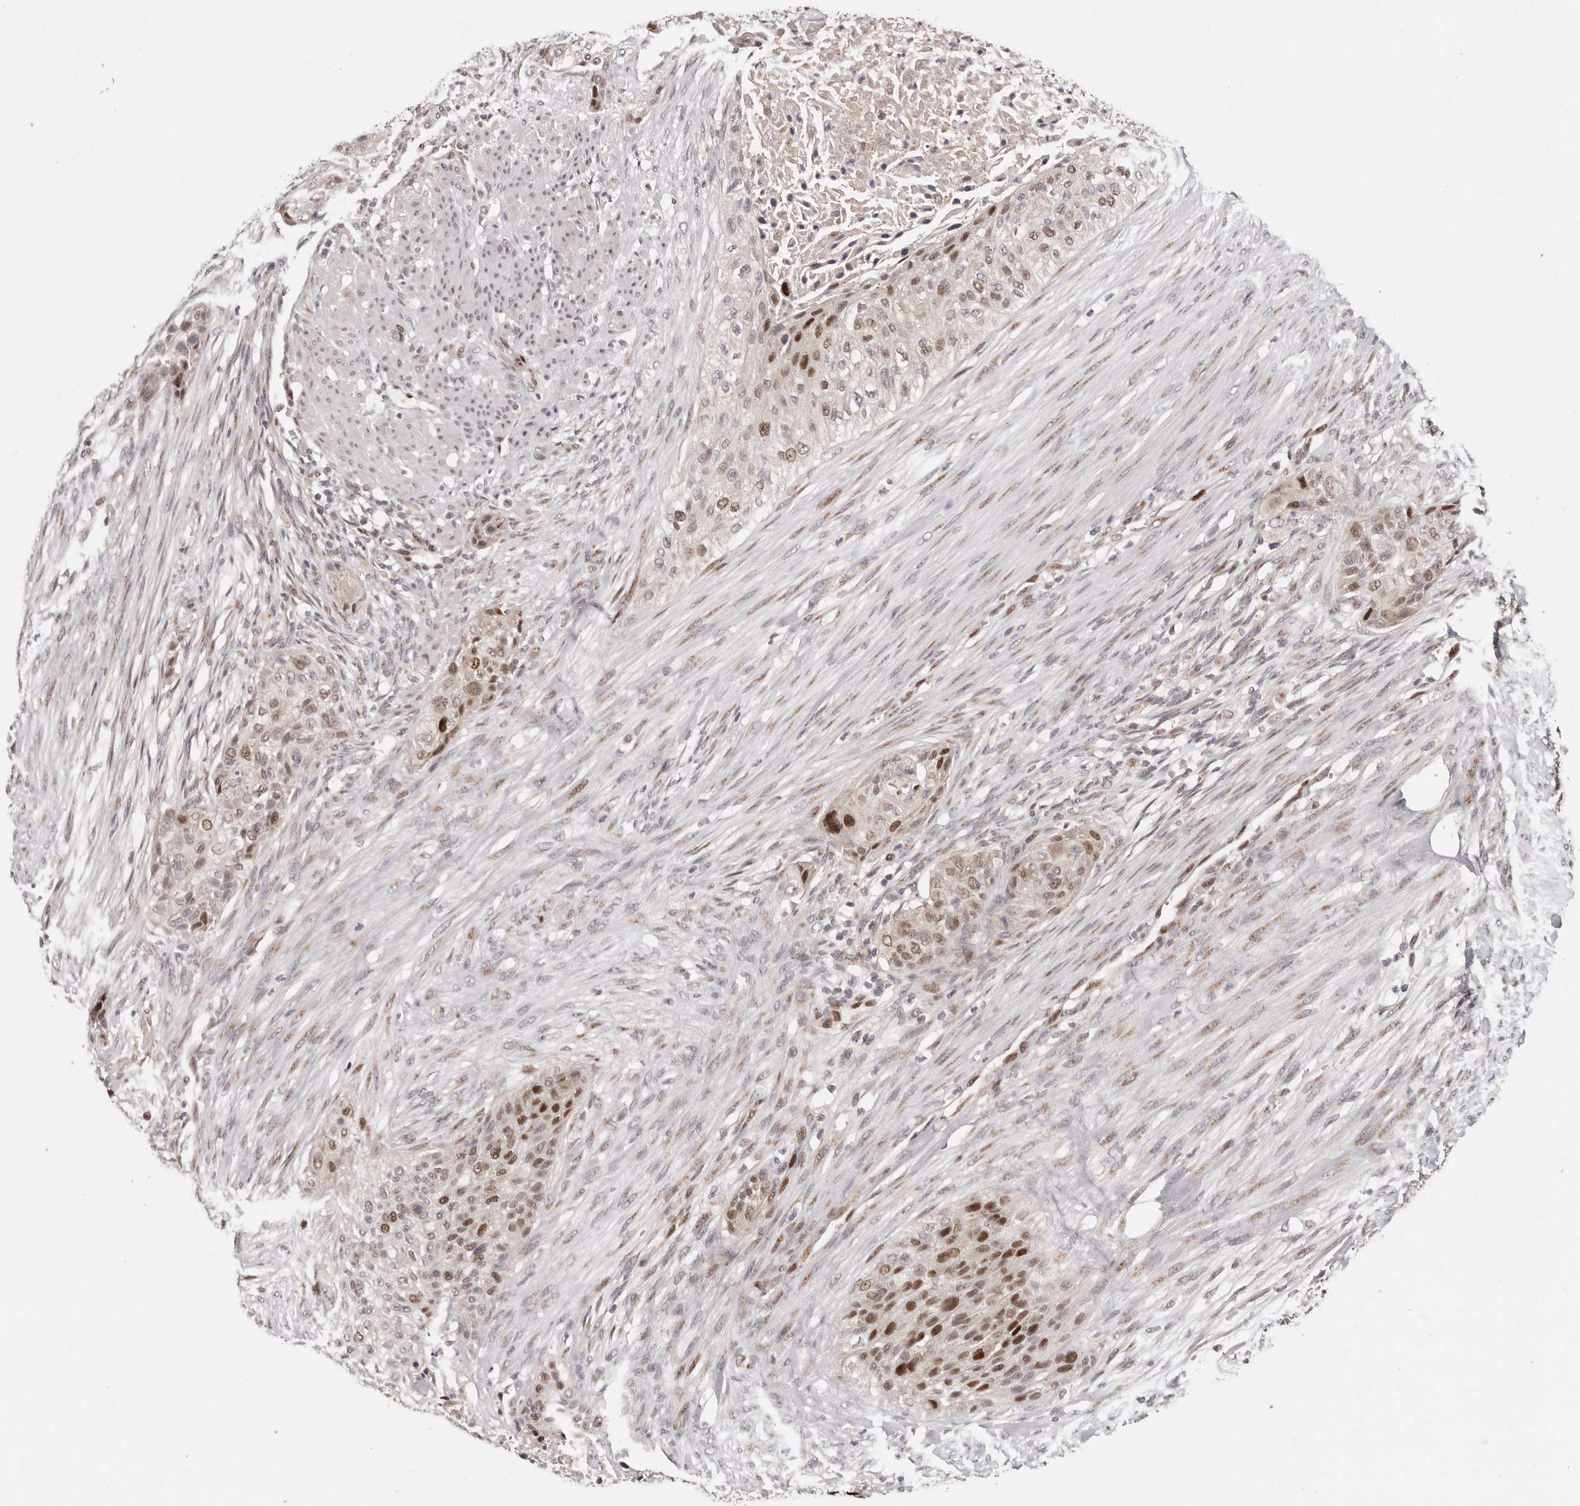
{"staining": {"intensity": "strong", "quantity": "25%-75%", "location": "nuclear"}, "tissue": "urothelial cancer", "cell_type": "Tumor cells", "image_type": "cancer", "snomed": [{"axis": "morphology", "description": "Urothelial carcinoma, High grade"}, {"axis": "topography", "description": "Urinary bladder"}], "caption": "About 25%-75% of tumor cells in high-grade urothelial carcinoma demonstrate strong nuclear protein positivity as visualized by brown immunohistochemical staining.", "gene": "KLF7", "patient": {"sex": "male", "age": 35}}